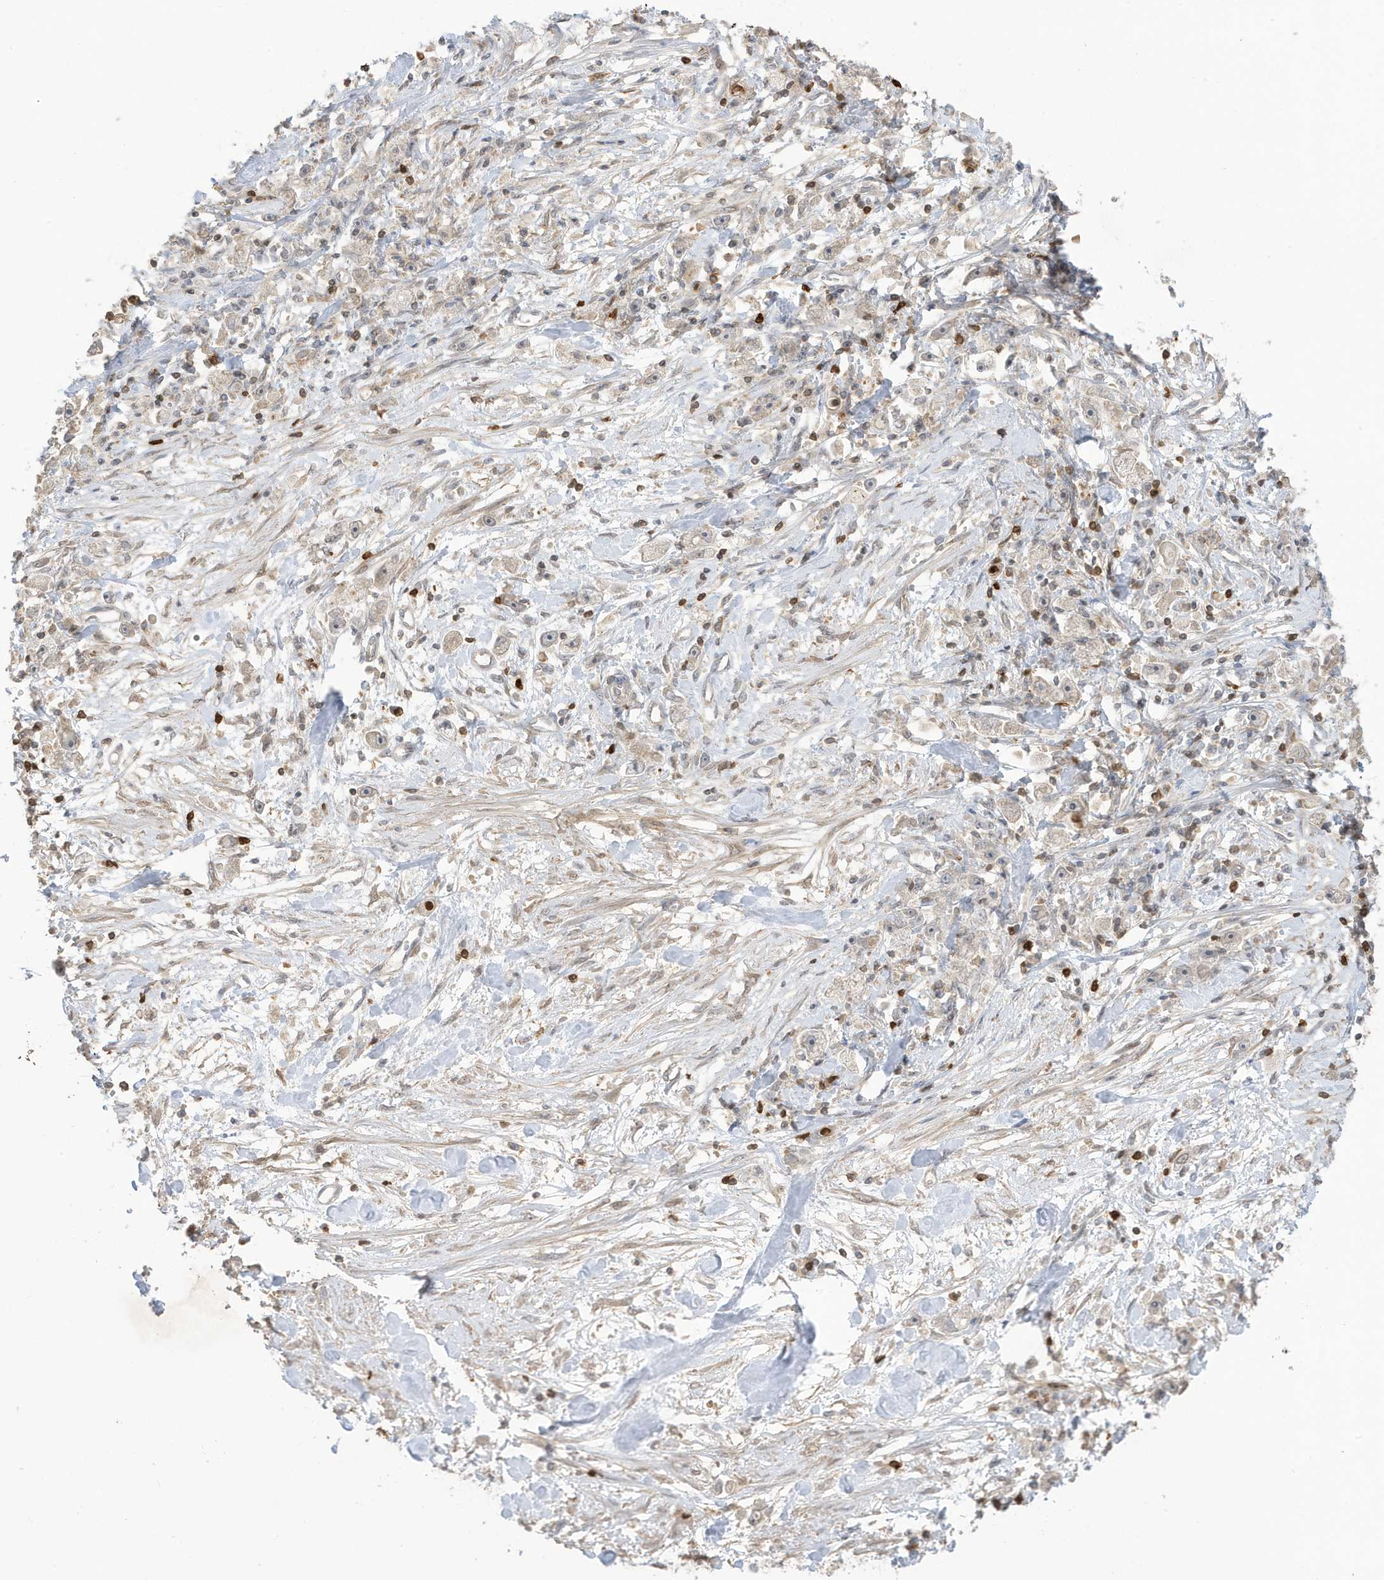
{"staining": {"intensity": "negative", "quantity": "none", "location": "none"}, "tissue": "stomach cancer", "cell_type": "Tumor cells", "image_type": "cancer", "snomed": [{"axis": "morphology", "description": "Adenocarcinoma, NOS"}, {"axis": "topography", "description": "Stomach"}], "caption": "Stomach cancer was stained to show a protein in brown. There is no significant staining in tumor cells. (Stains: DAB IHC with hematoxylin counter stain, Microscopy: brightfield microscopy at high magnification).", "gene": "TAB3", "patient": {"sex": "female", "age": 59}}